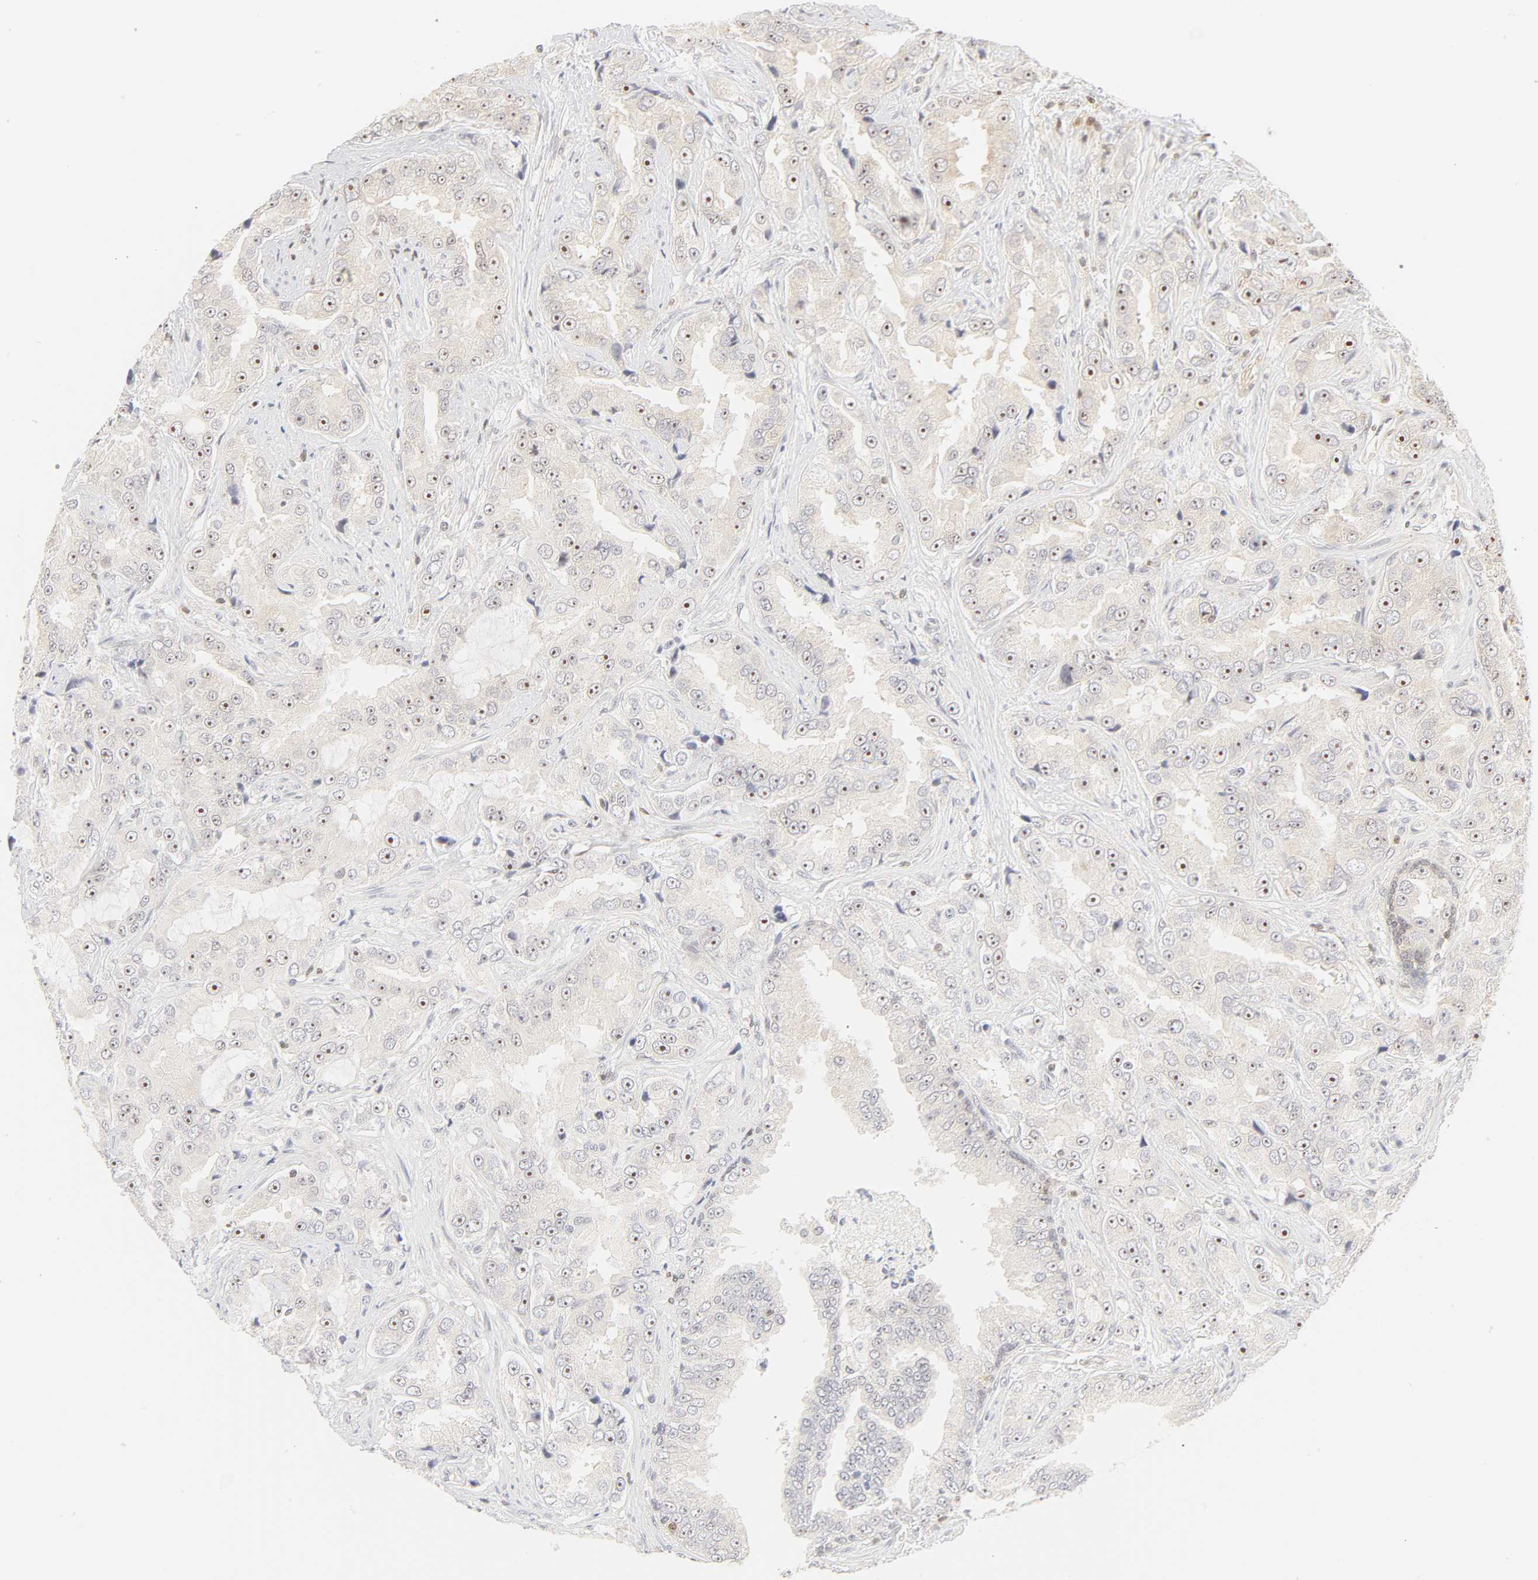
{"staining": {"intensity": "weak", "quantity": "25%-75%", "location": "nuclear"}, "tissue": "prostate cancer", "cell_type": "Tumor cells", "image_type": "cancer", "snomed": [{"axis": "morphology", "description": "Adenocarcinoma, High grade"}, {"axis": "topography", "description": "Prostate"}], "caption": "Immunohistochemical staining of human prostate cancer reveals low levels of weak nuclear expression in about 25%-75% of tumor cells.", "gene": "KIF2A", "patient": {"sex": "male", "age": 73}}